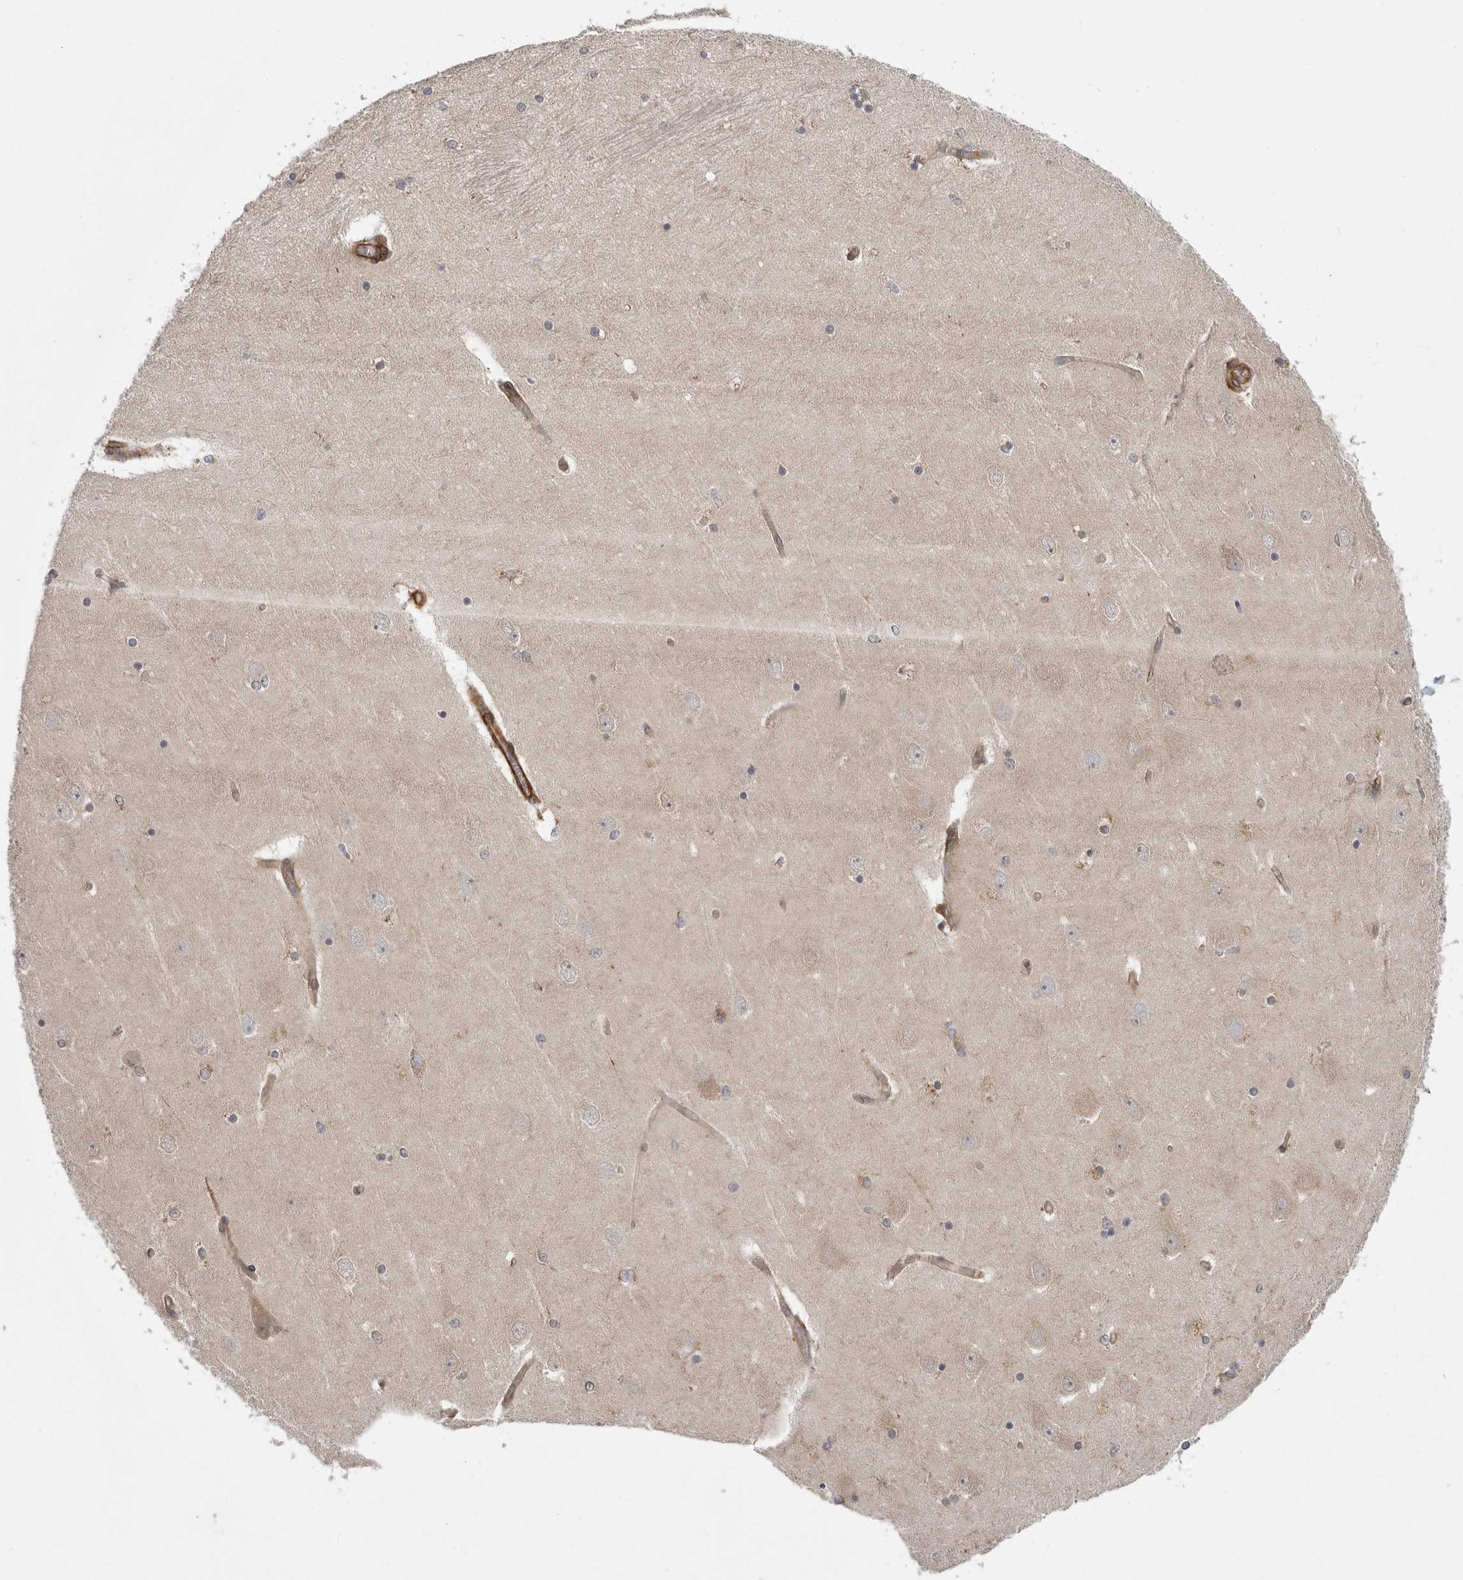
{"staining": {"intensity": "negative", "quantity": "none", "location": "none"}, "tissue": "hippocampus", "cell_type": "Glial cells", "image_type": "normal", "snomed": [{"axis": "morphology", "description": "Normal tissue, NOS"}, {"axis": "topography", "description": "Hippocampus"}], "caption": "Immunohistochemistry image of unremarkable hippocampus stained for a protein (brown), which shows no staining in glial cells.", "gene": "SCP2", "patient": {"sex": "female", "age": 54}}